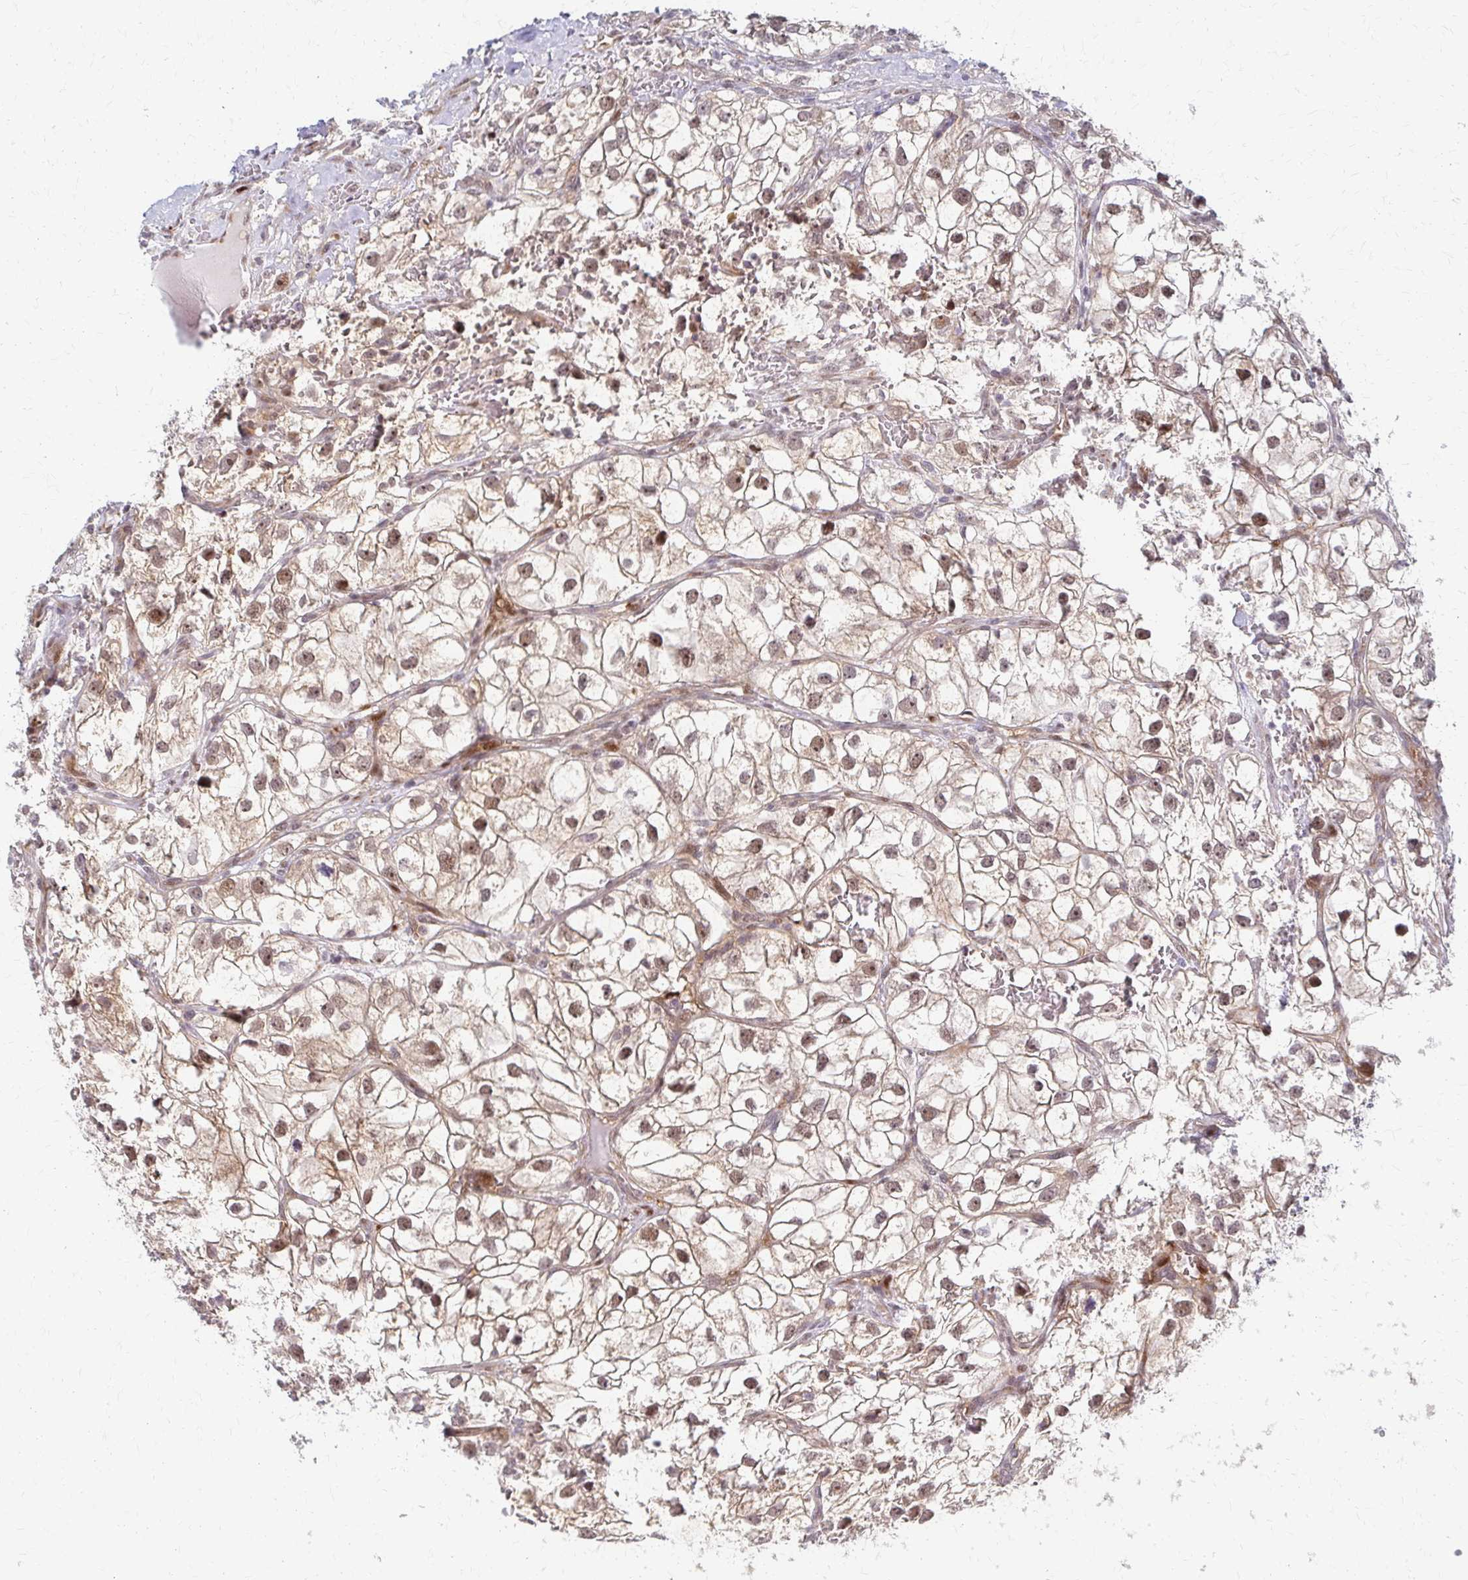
{"staining": {"intensity": "moderate", "quantity": "25%-75%", "location": "nuclear"}, "tissue": "renal cancer", "cell_type": "Tumor cells", "image_type": "cancer", "snomed": [{"axis": "morphology", "description": "Adenocarcinoma, NOS"}, {"axis": "topography", "description": "Kidney"}], "caption": "Immunohistochemical staining of human adenocarcinoma (renal) shows moderate nuclear protein staining in approximately 25%-75% of tumor cells.", "gene": "PSMD7", "patient": {"sex": "male", "age": 59}}